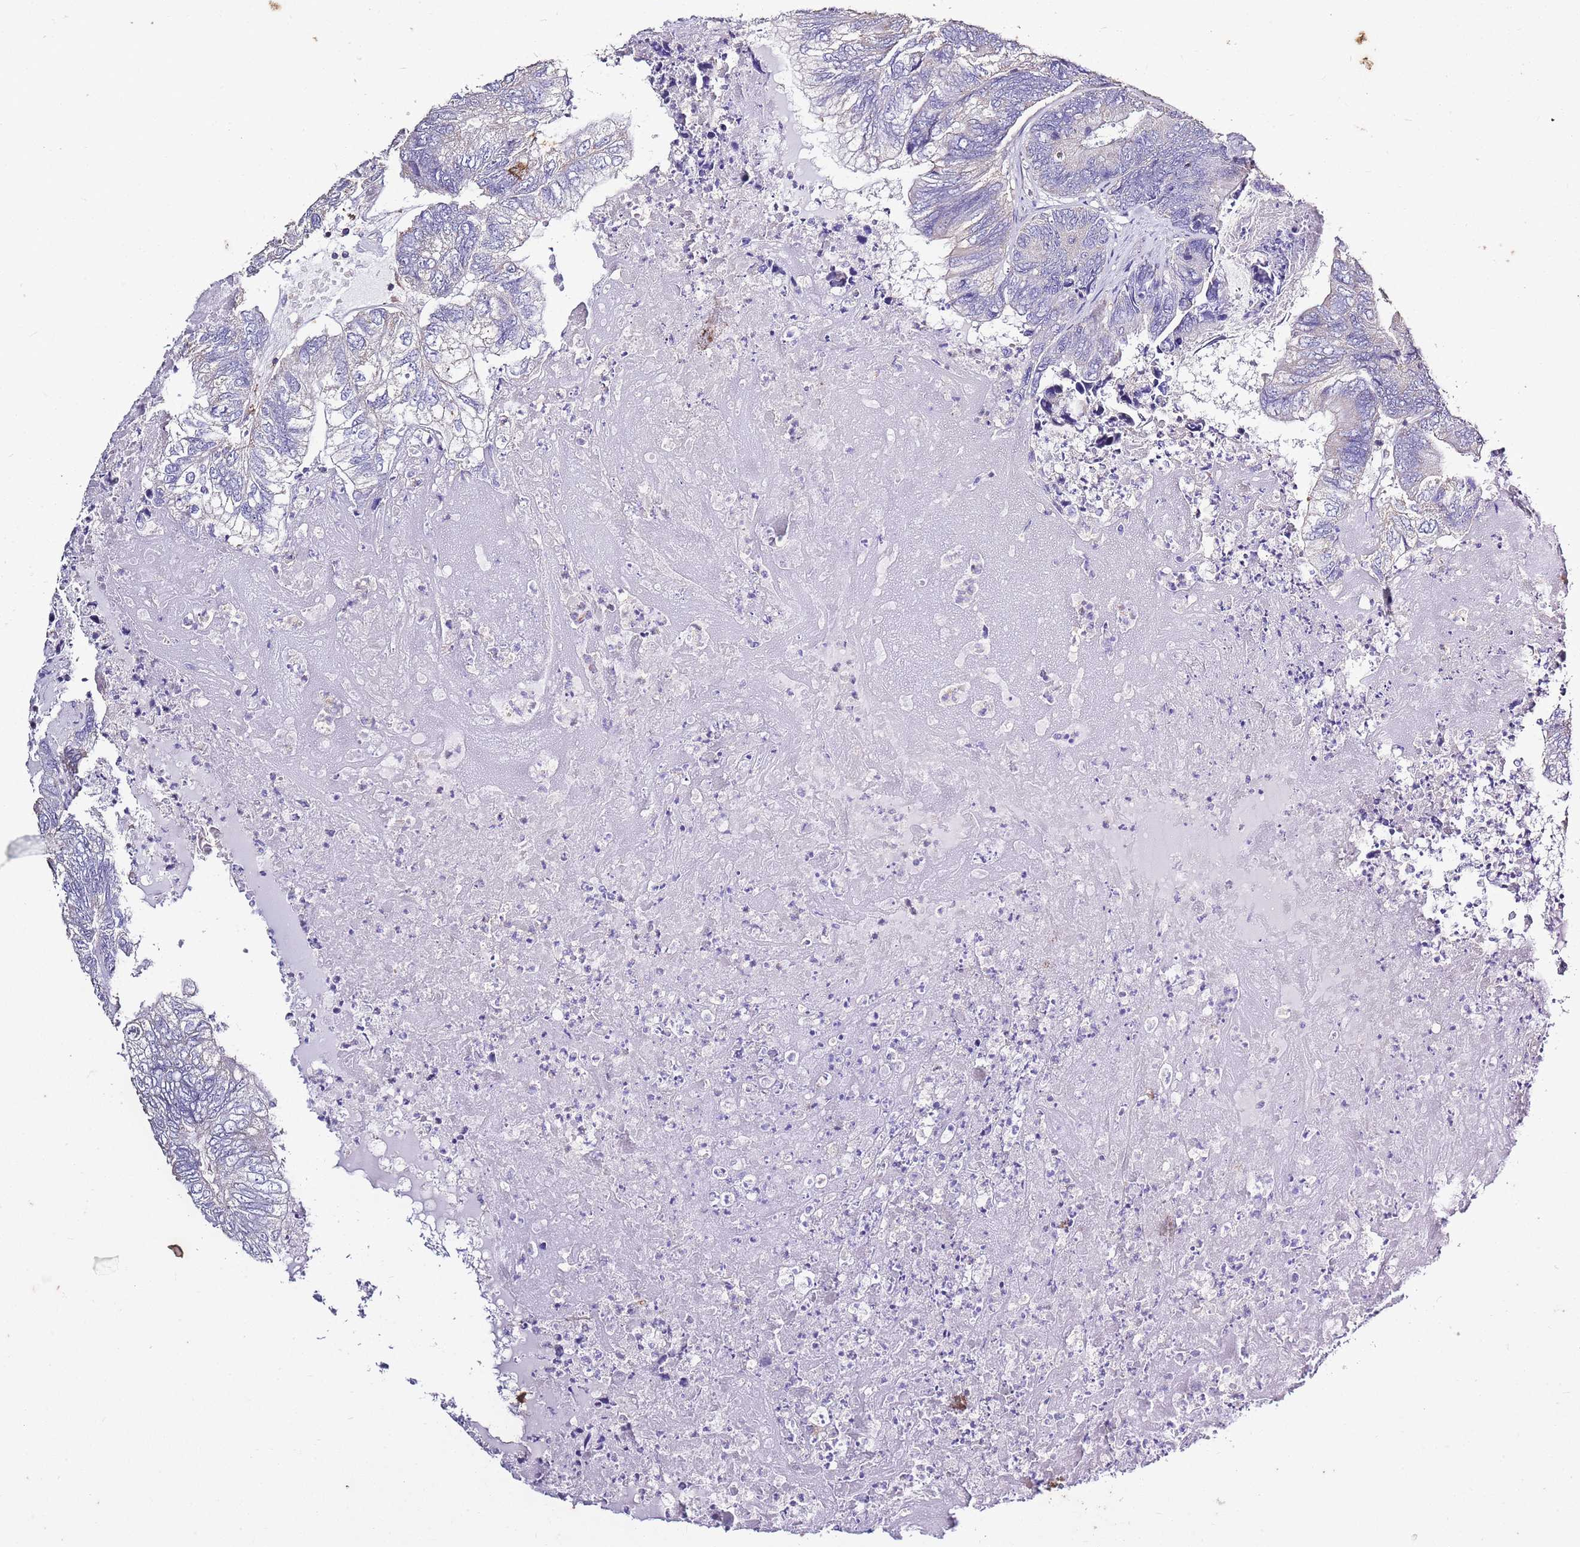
{"staining": {"intensity": "negative", "quantity": "none", "location": "none"}, "tissue": "colorectal cancer", "cell_type": "Tumor cells", "image_type": "cancer", "snomed": [{"axis": "morphology", "description": "Adenocarcinoma, NOS"}, {"axis": "topography", "description": "Colon"}], "caption": "IHC photomicrograph of human colorectal cancer (adenocarcinoma) stained for a protein (brown), which shows no expression in tumor cells.", "gene": "CAPN9", "patient": {"sex": "female", "age": 67}}